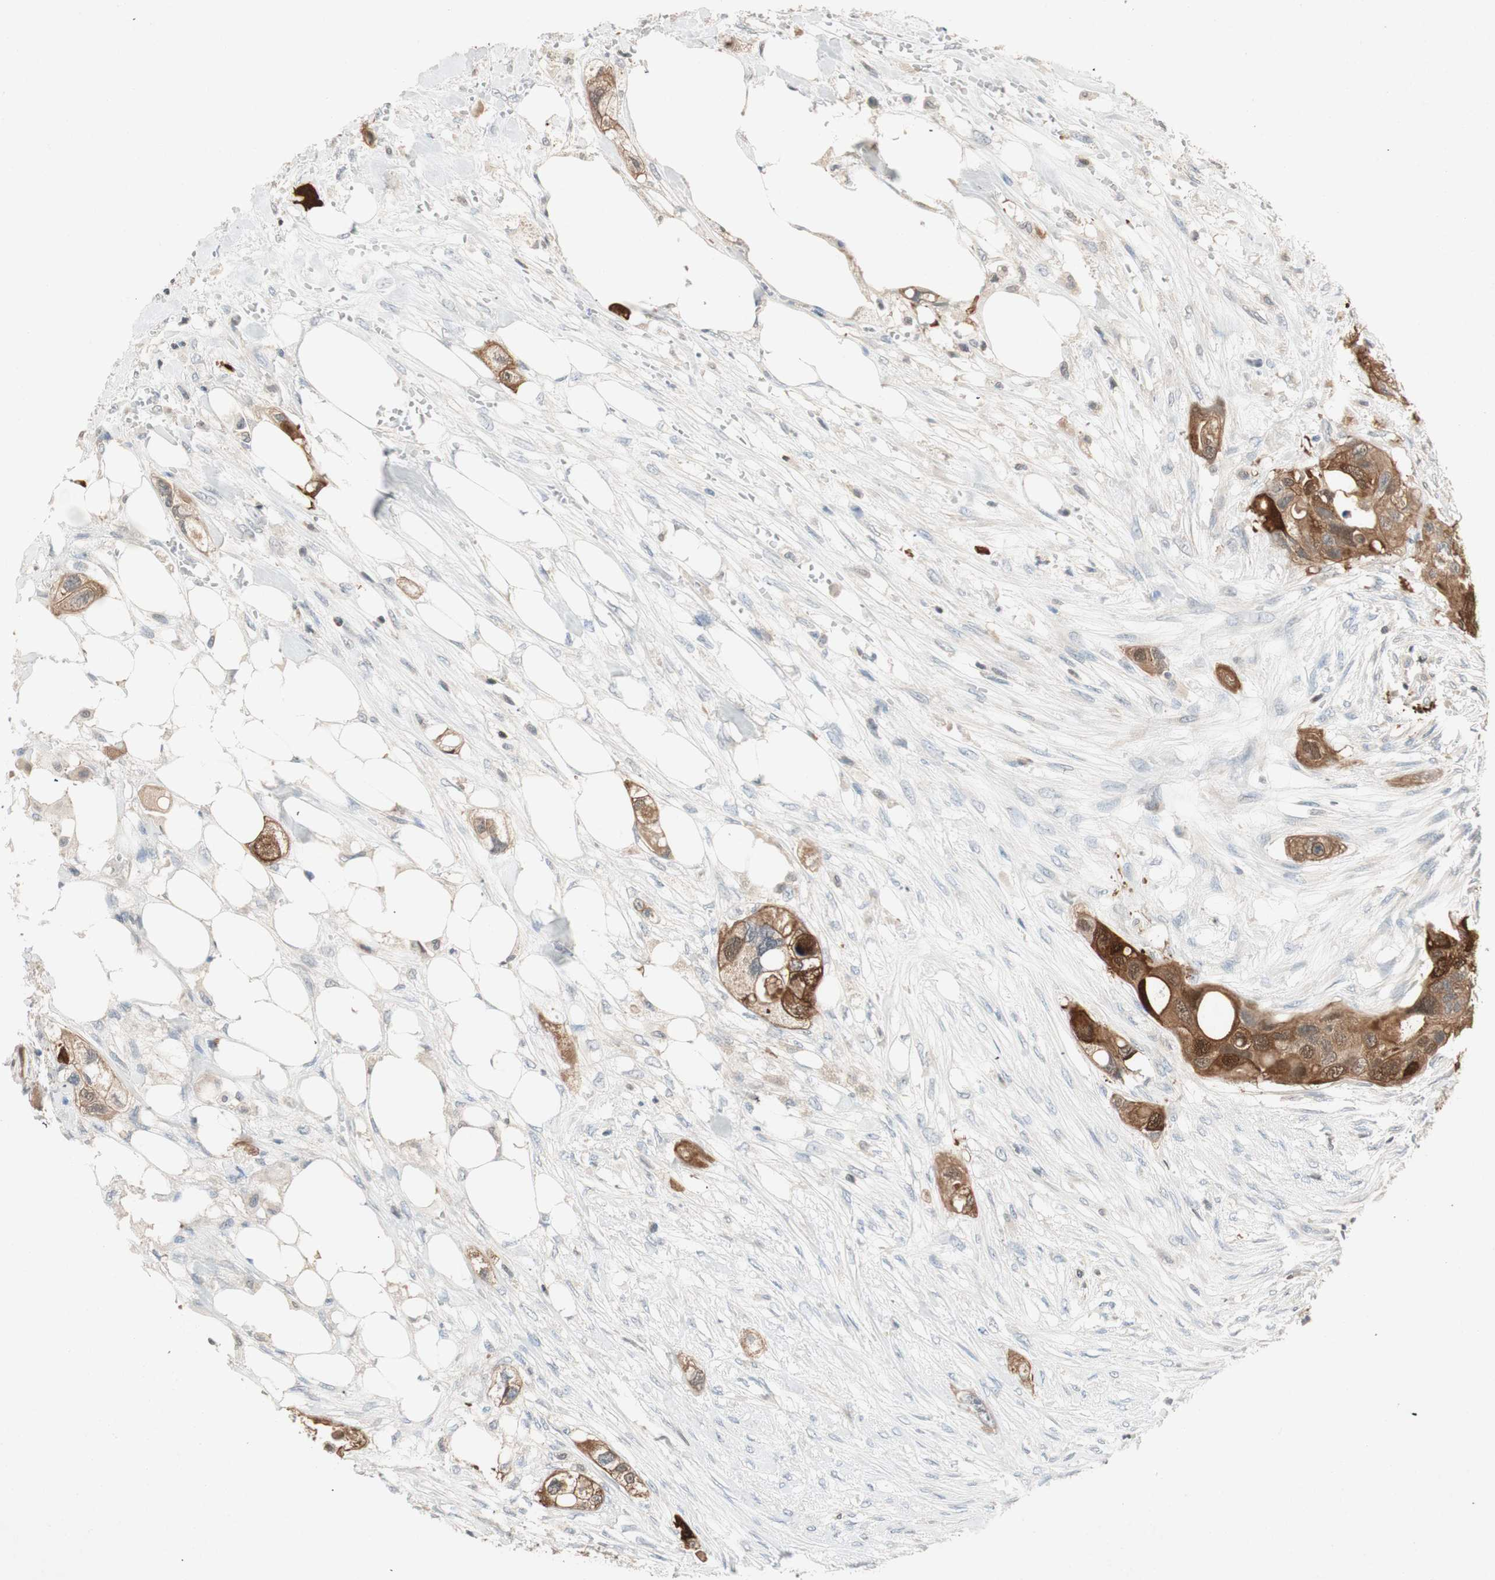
{"staining": {"intensity": "strong", "quantity": "<25%", "location": "cytoplasmic/membranous,nuclear"}, "tissue": "colorectal cancer", "cell_type": "Tumor cells", "image_type": "cancer", "snomed": [{"axis": "morphology", "description": "Adenocarcinoma, NOS"}, {"axis": "topography", "description": "Colon"}], "caption": "Adenocarcinoma (colorectal) stained with DAB (3,3'-diaminobenzidine) immunohistochemistry shows medium levels of strong cytoplasmic/membranous and nuclear staining in approximately <25% of tumor cells.", "gene": "SERPINB5", "patient": {"sex": "female", "age": 57}}